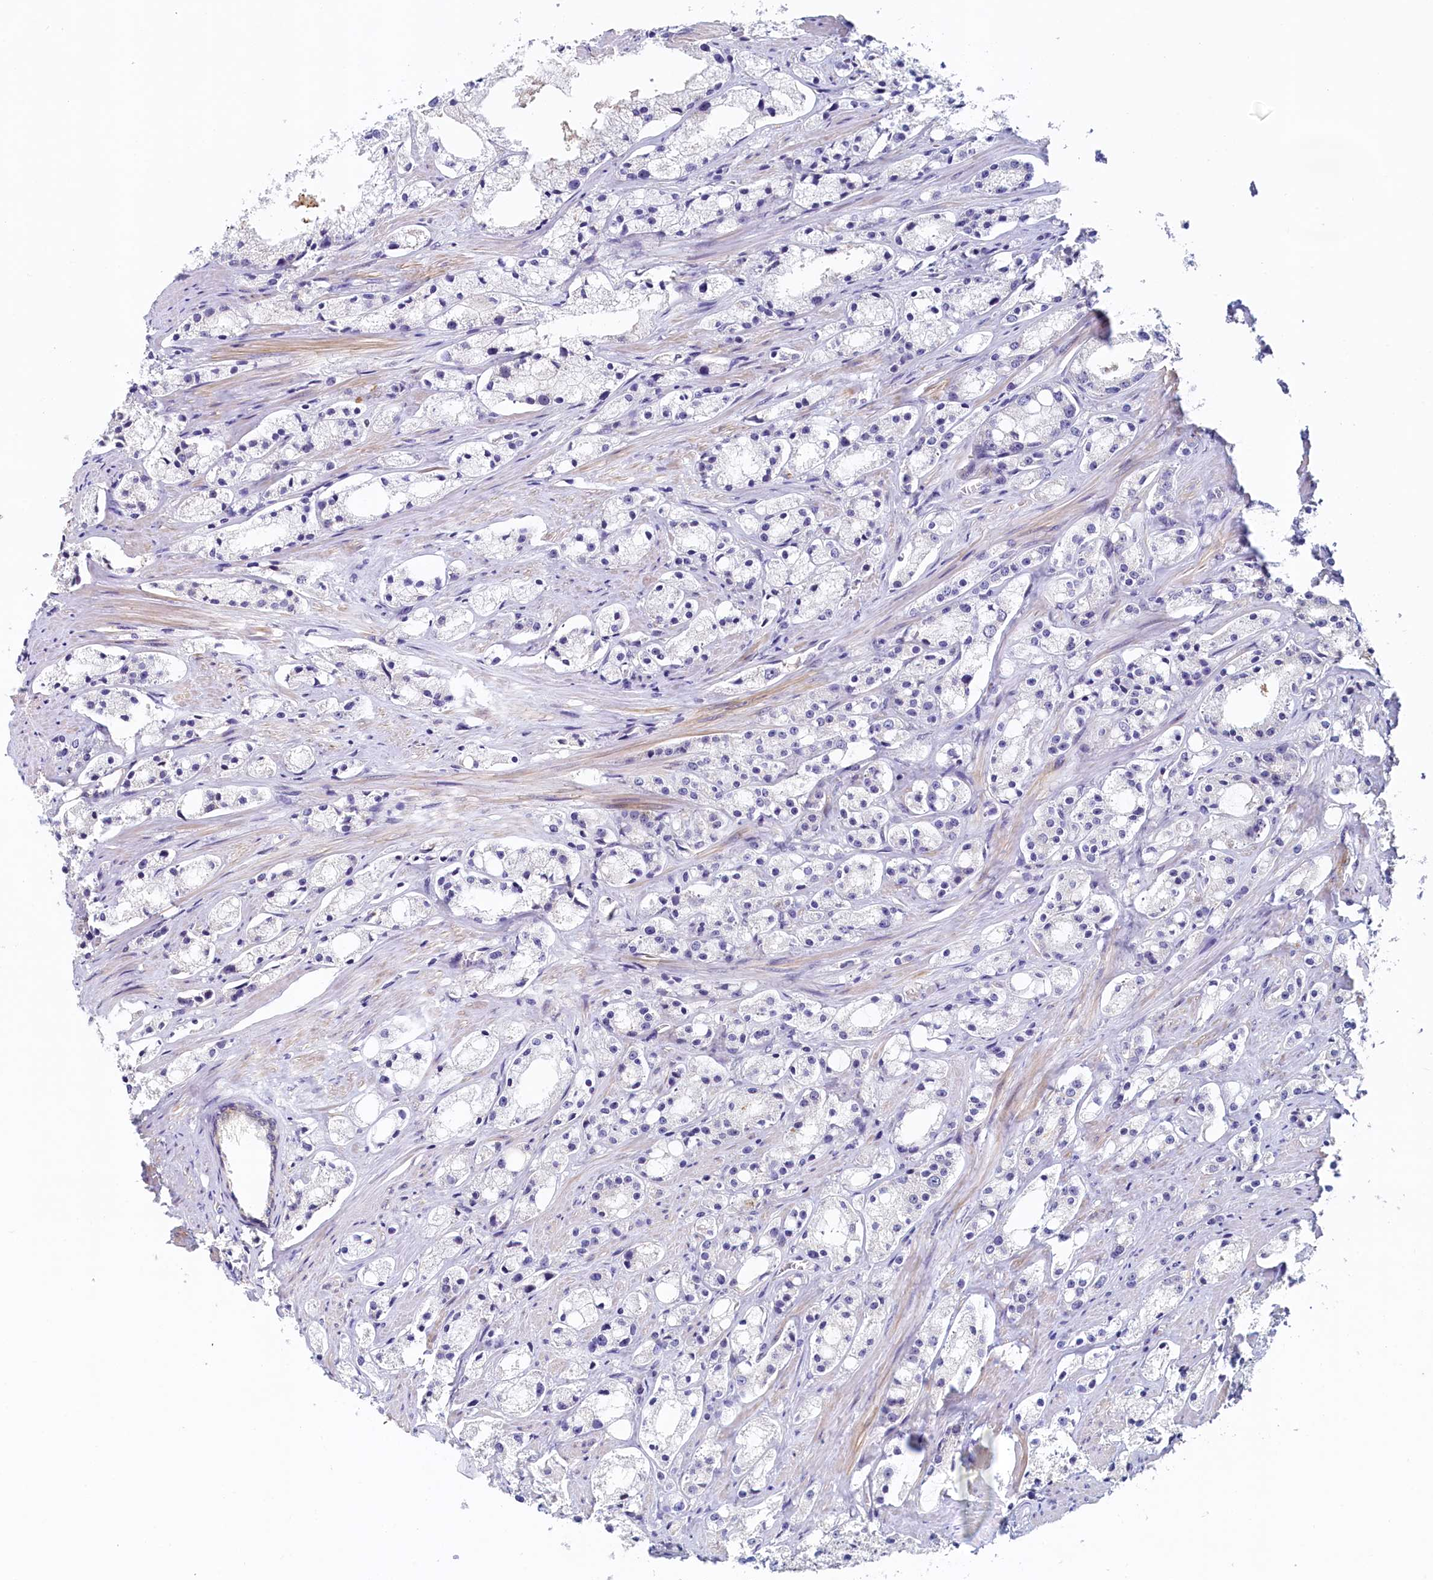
{"staining": {"intensity": "negative", "quantity": "none", "location": "none"}, "tissue": "prostate cancer", "cell_type": "Tumor cells", "image_type": "cancer", "snomed": [{"axis": "morphology", "description": "Adenocarcinoma, High grade"}, {"axis": "topography", "description": "Prostate"}], "caption": "IHC image of prostate adenocarcinoma (high-grade) stained for a protein (brown), which demonstrates no positivity in tumor cells.", "gene": "DTD1", "patient": {"sex": "male", "age": 66}}